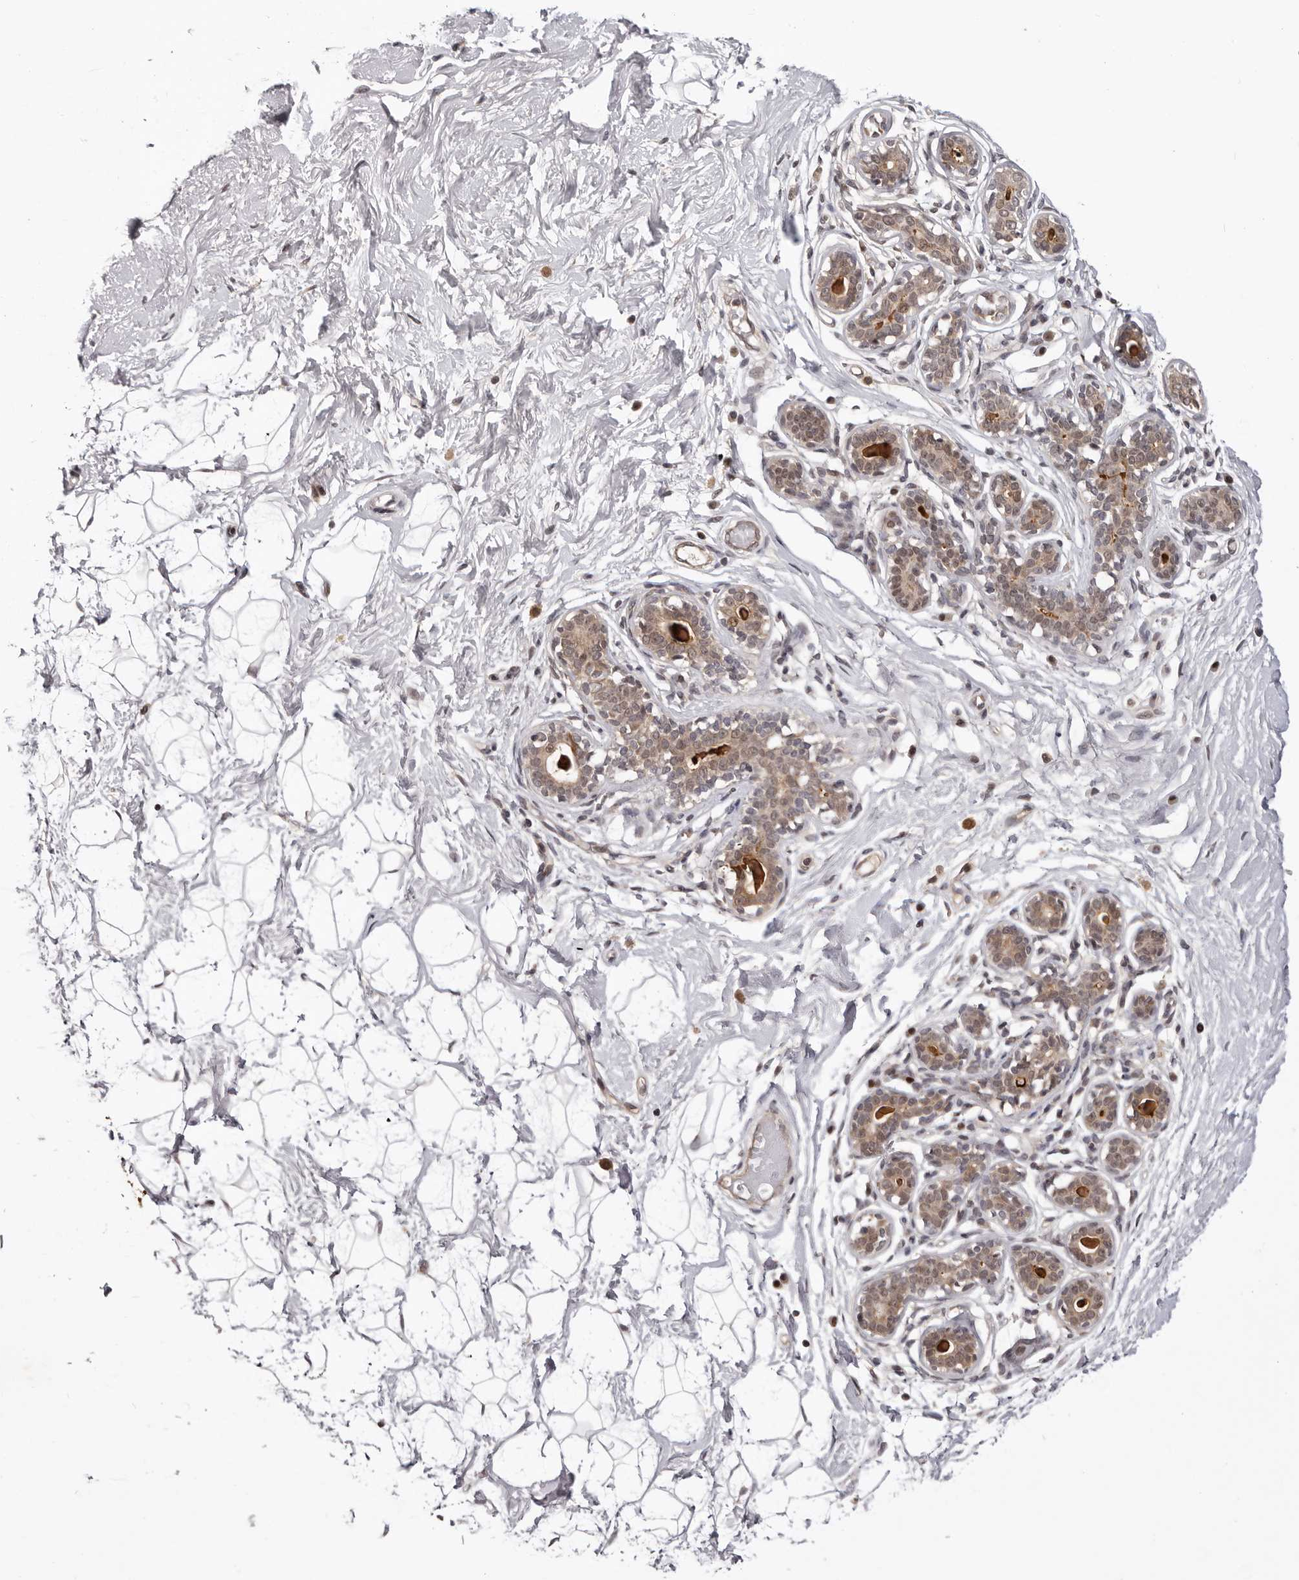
{"staining": {"intensity": "negative", "quantity": "none", "location": "none"}, "tissue": "breast", "cell_type": "Adipocytes", "image_type": "normal", "snomed": [{"axis": "morphology", "description": "Normal tissue, NOS"}, {"axis": "morphology", "description": "Adenoma, NOS"}, {"axis": "topography", "description": "Breast"}], "caption": "High power microscopy micrograph of an IHC photomicrograph of unremarkable breast, revealing no significant staining in adipocytes.", "gene": "TBX5", "patient": {"sex": "female", "age": 23}}